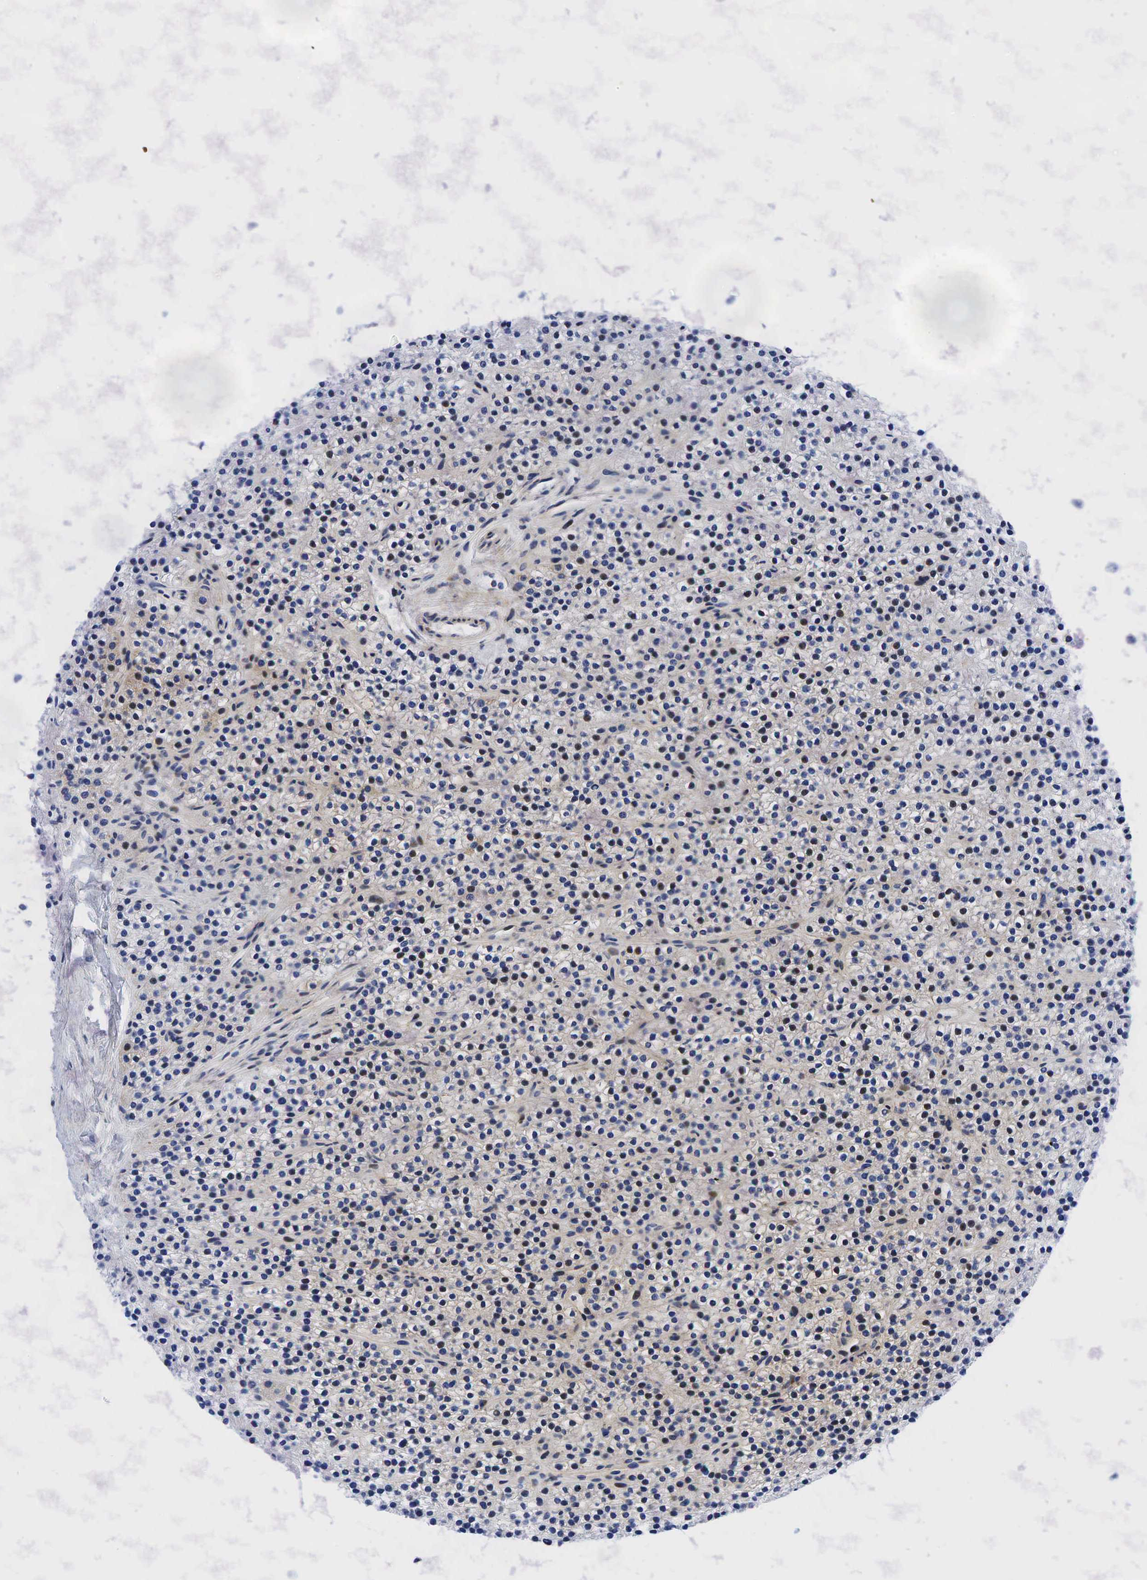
{"staining": {"intensity": "weak", "quantity": "<25%", "location": "cytoplasmic/membranous"}, "tissue": "parathyroid gland", "cell_type": "Glandular cells", "image_type": "normal", "snomed": [{"axis": "morphology", "description": "Normal tissue, NOS"}, {"axis": "topography", "description": "Parathyroid gland"}], "caption": "This photomicrograph is of benign parathyroid gland stained with immunohistochemistry to label a protein in brown with the nuclei are counter-stained blue. There is no positivity in glandular cells.", "gene": "INHA", "patient": {"sex": "female", "age": 54}}